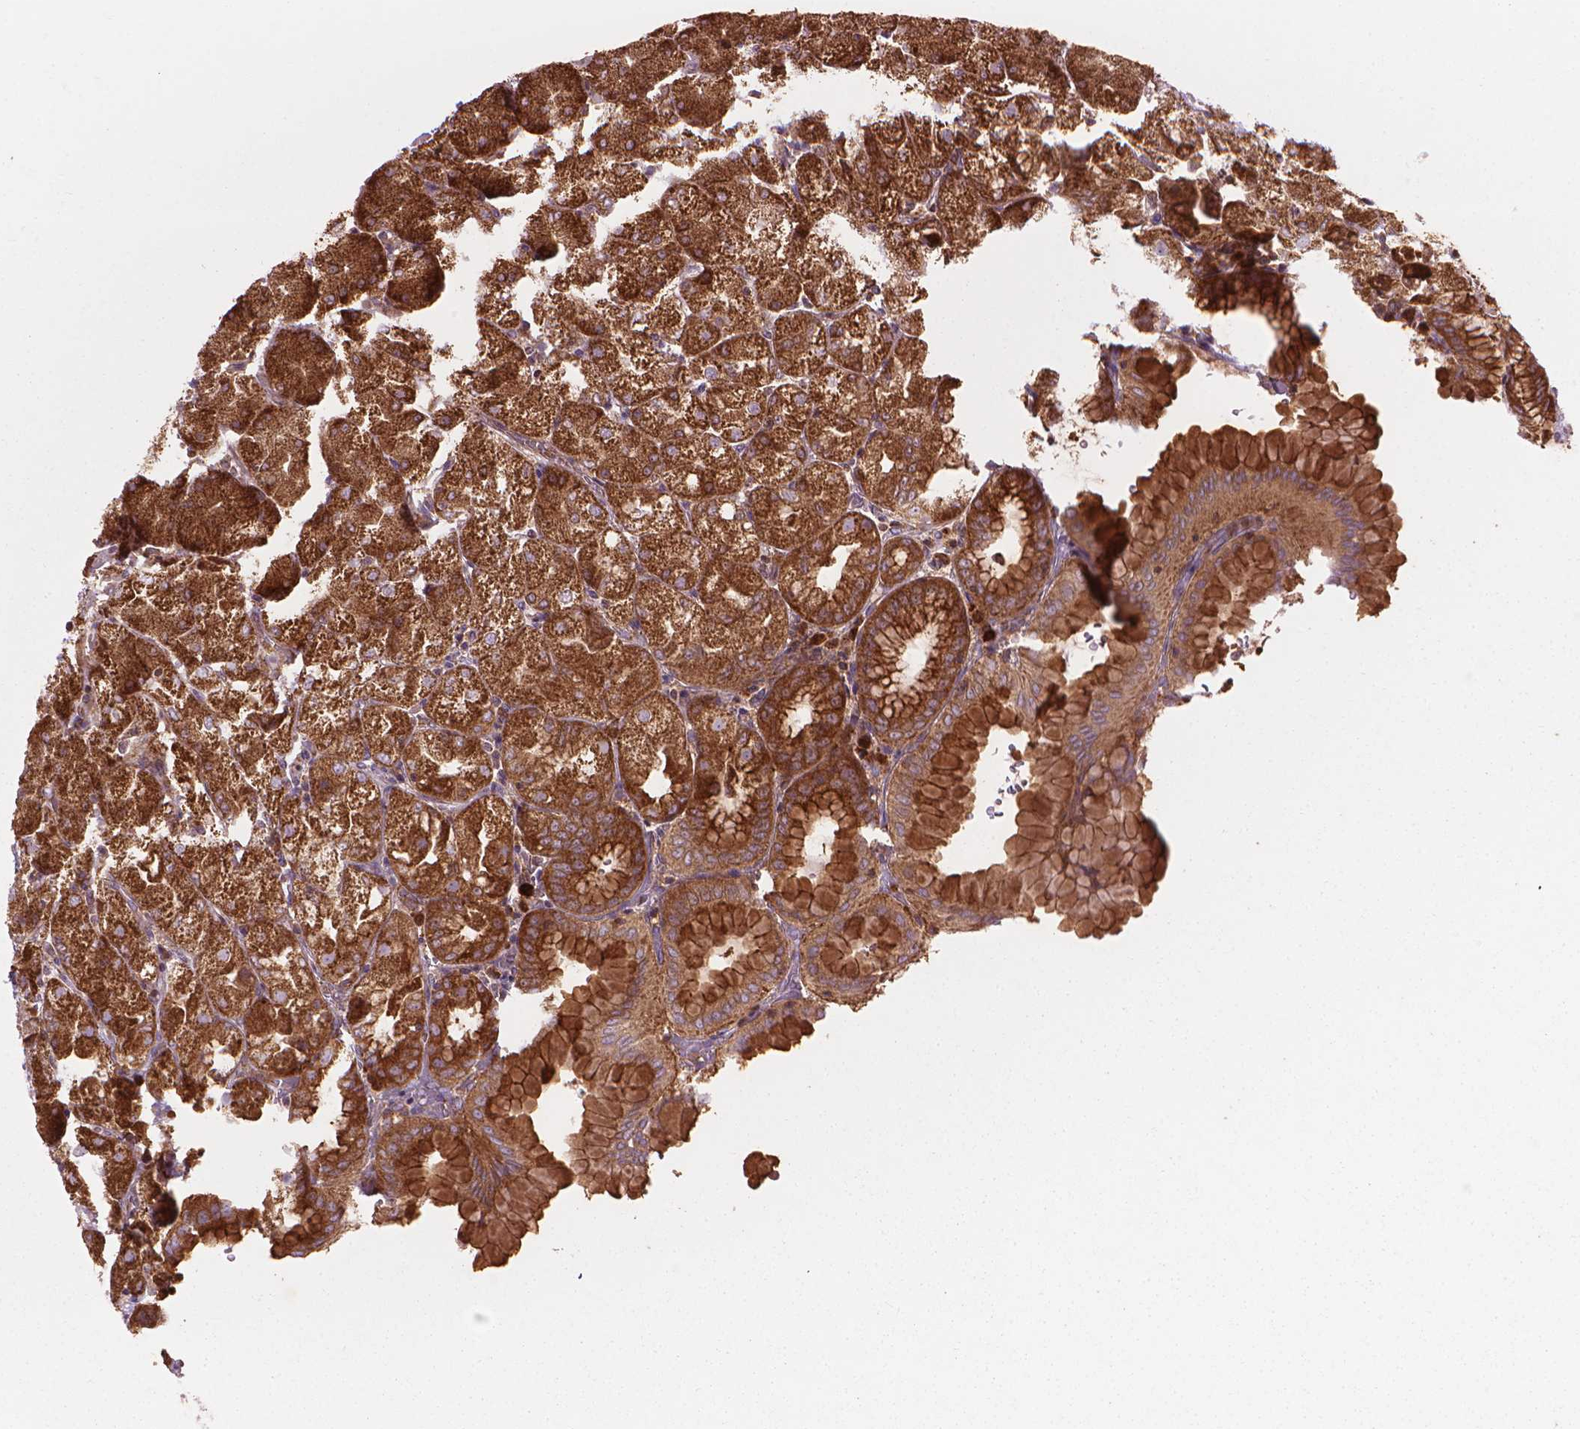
{"staining": {"intensity": "moderate", "quantity": ">75%", "location": "cytoplasmic/membranous"}, "tissue": "stomach", "cell_type": "Glandular cells", "image_type": "normal", "snomed": [{"axis": "morphology", "description": "Normal tissue, NOS"}, {"axis": "topography", "description": "Stomach, upper"}, {"axis": "topography", "description": "Stomach"}, {"axis": "topography", "description": "Stomach, lower"}], "caption": "Stomach stained for a protein reveals moderate cytoplasmic/membranous positivity in glandular cells.", "gene": "VARS2", "patient": {"sex": "male", "age": 62}}